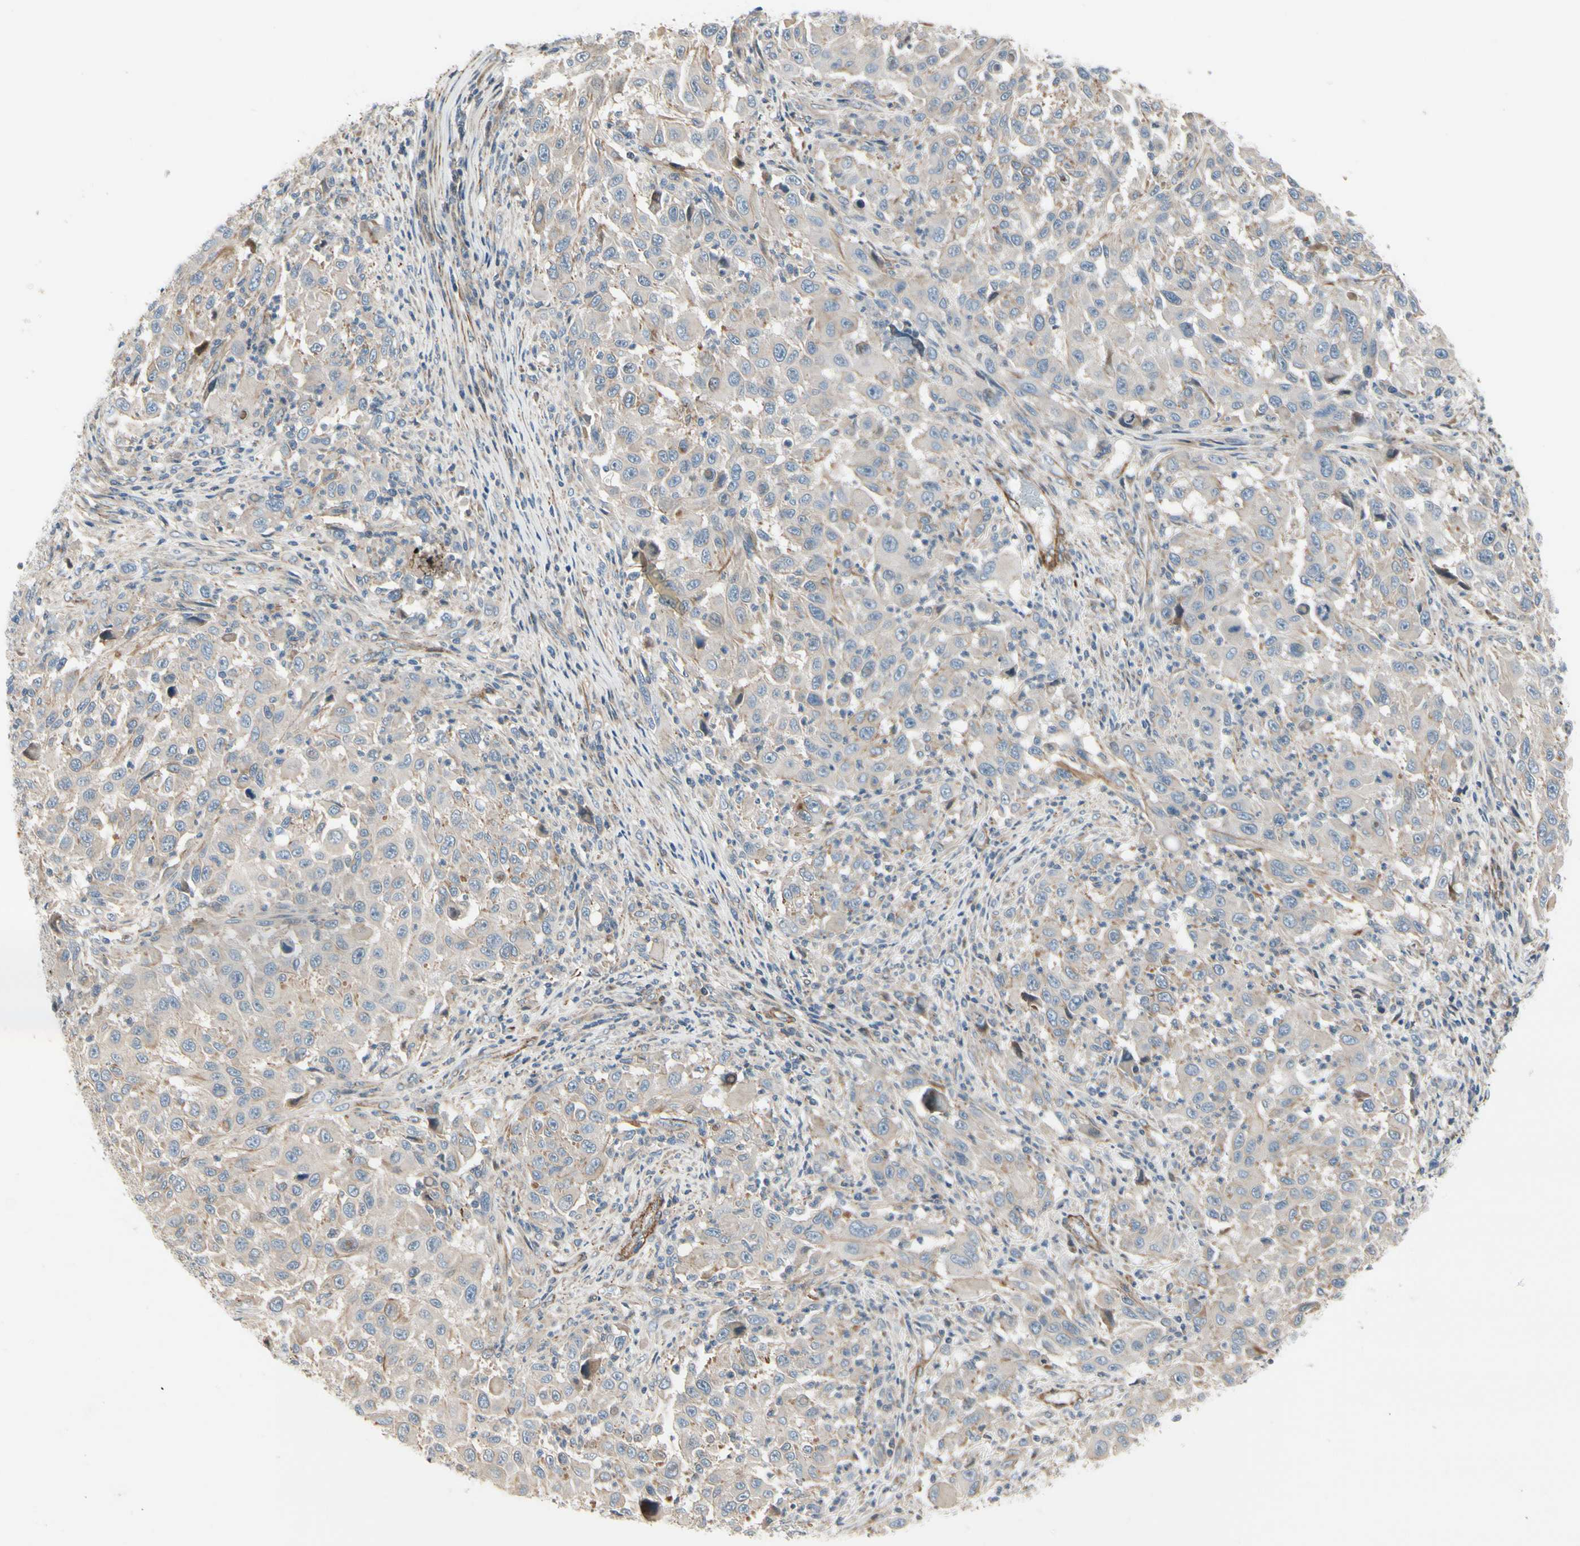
{"staining": {"intensity": "weak", "quantity": "<25%", "location": "cytoplasmic/membranous"}, "tissue": "melanoma", "cell_type": "Tumor cells", "image_type": "cancer", "snomed": [{"axis": "morphology", "description": "Malignant melanoma, Metastatic site"}, {"axis": "topography", "description": "Lymph node"}], "caption": "Immunohistochemistry (IHC) micrograph of neoplastic tissue: human melanoma stained with DAB (3,3'-diaminobenzidine) displays no significant protein staining in tumor cells.", "gene": "TPM1", "patient": {"sex": "male", "age": 61}}